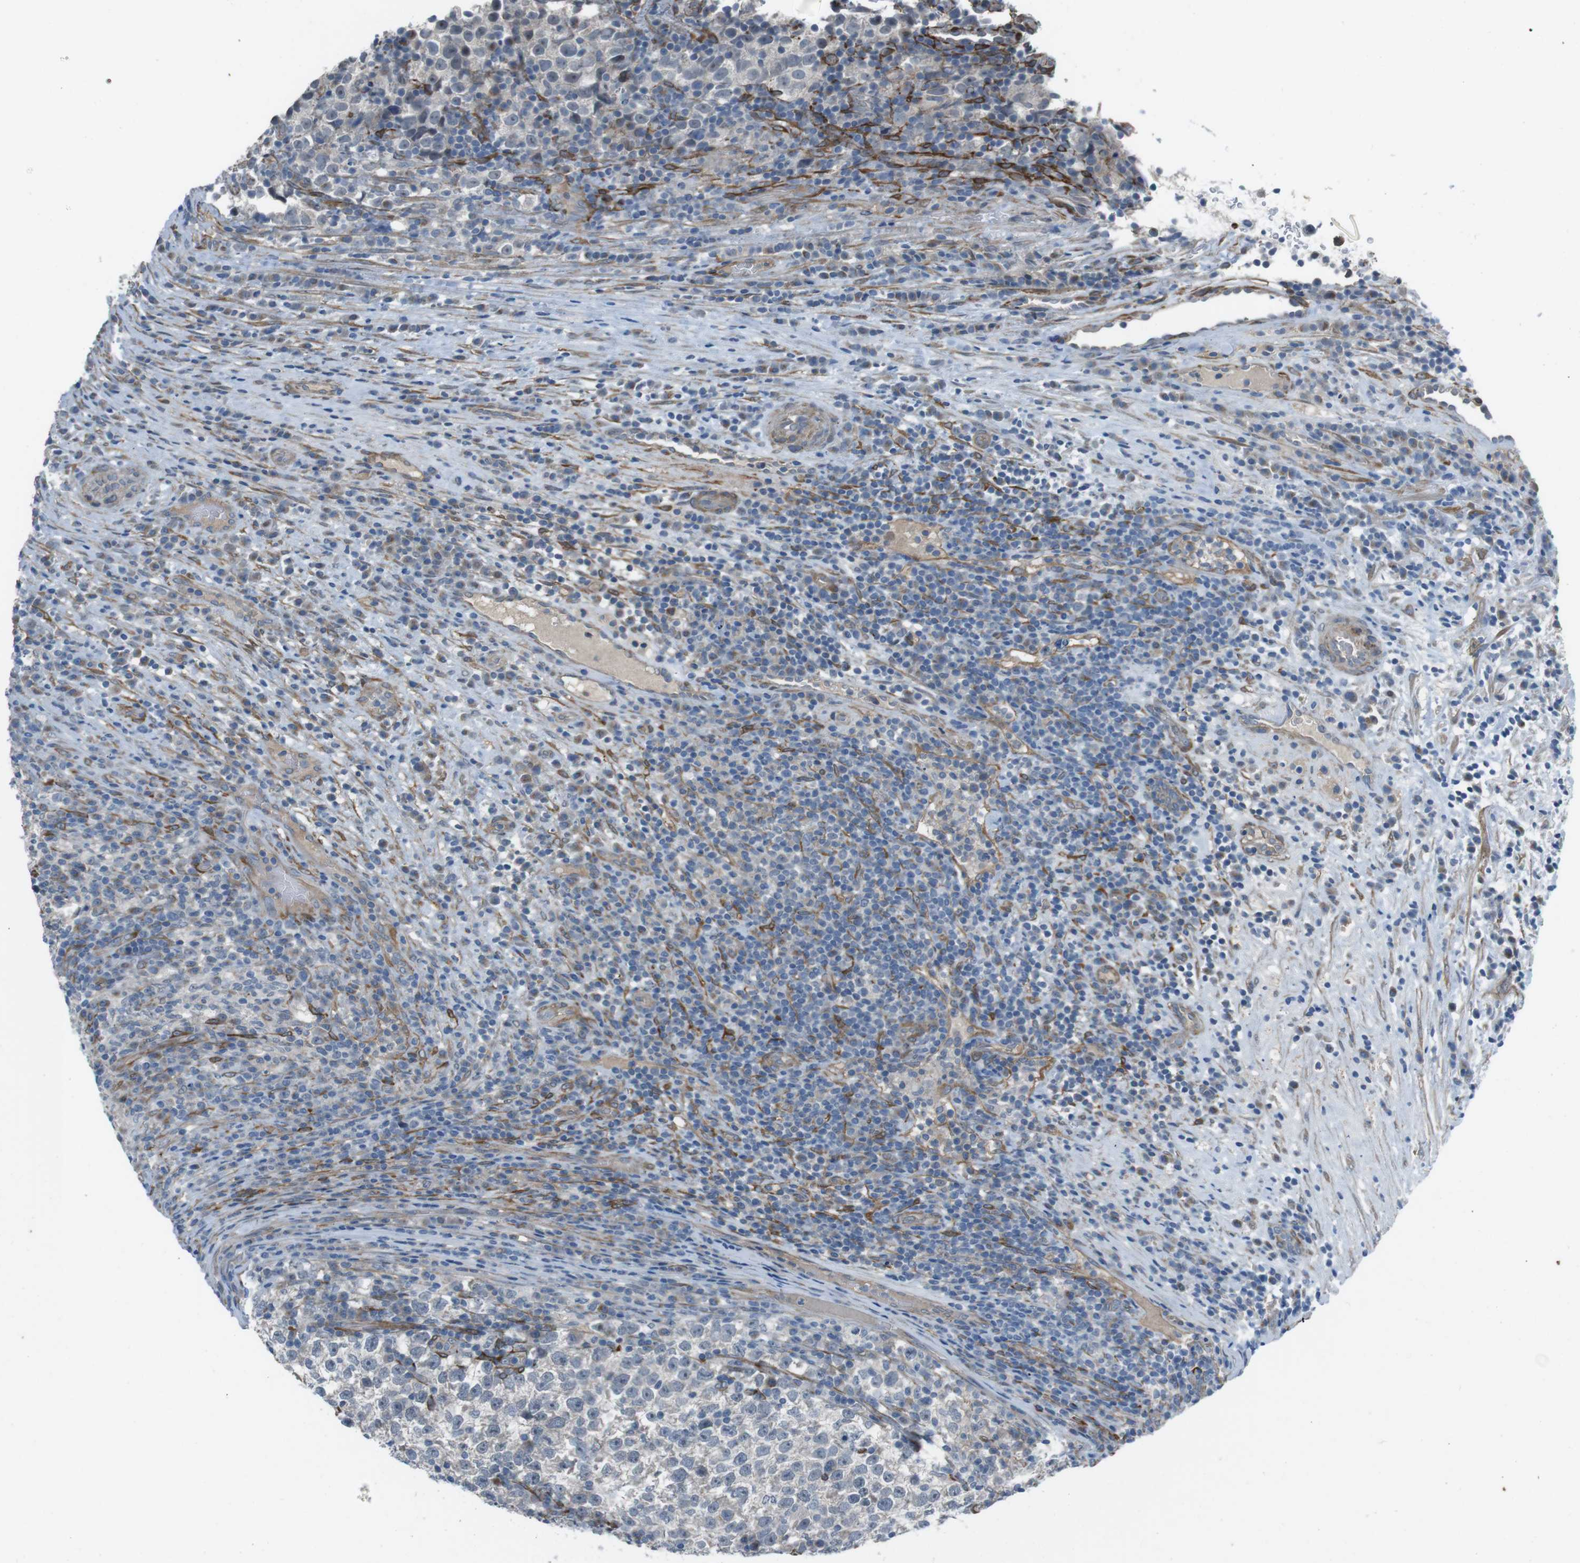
{"staining": {"intensity": "negative", "quantity": "none", "location": "none"}, "tissue": "testis cancer", "cell_type": "Tumor cells", "image_type": "cancer", "snomed": [{"axis": "morphology", "description": "Normal tissue, NOS"}, {"axis": "morphology", "description": "Seminoma, NOS"}, {"axis": "topography", "description": "Testis"}], "caption": "DAB (3,3'-diaminobenzidine) immunohistochemical staining of testis cancer demonstrates no significant staining in tumor cells.", "gene": "ANK2", "patient": {"sex": "male", "age": 43}}